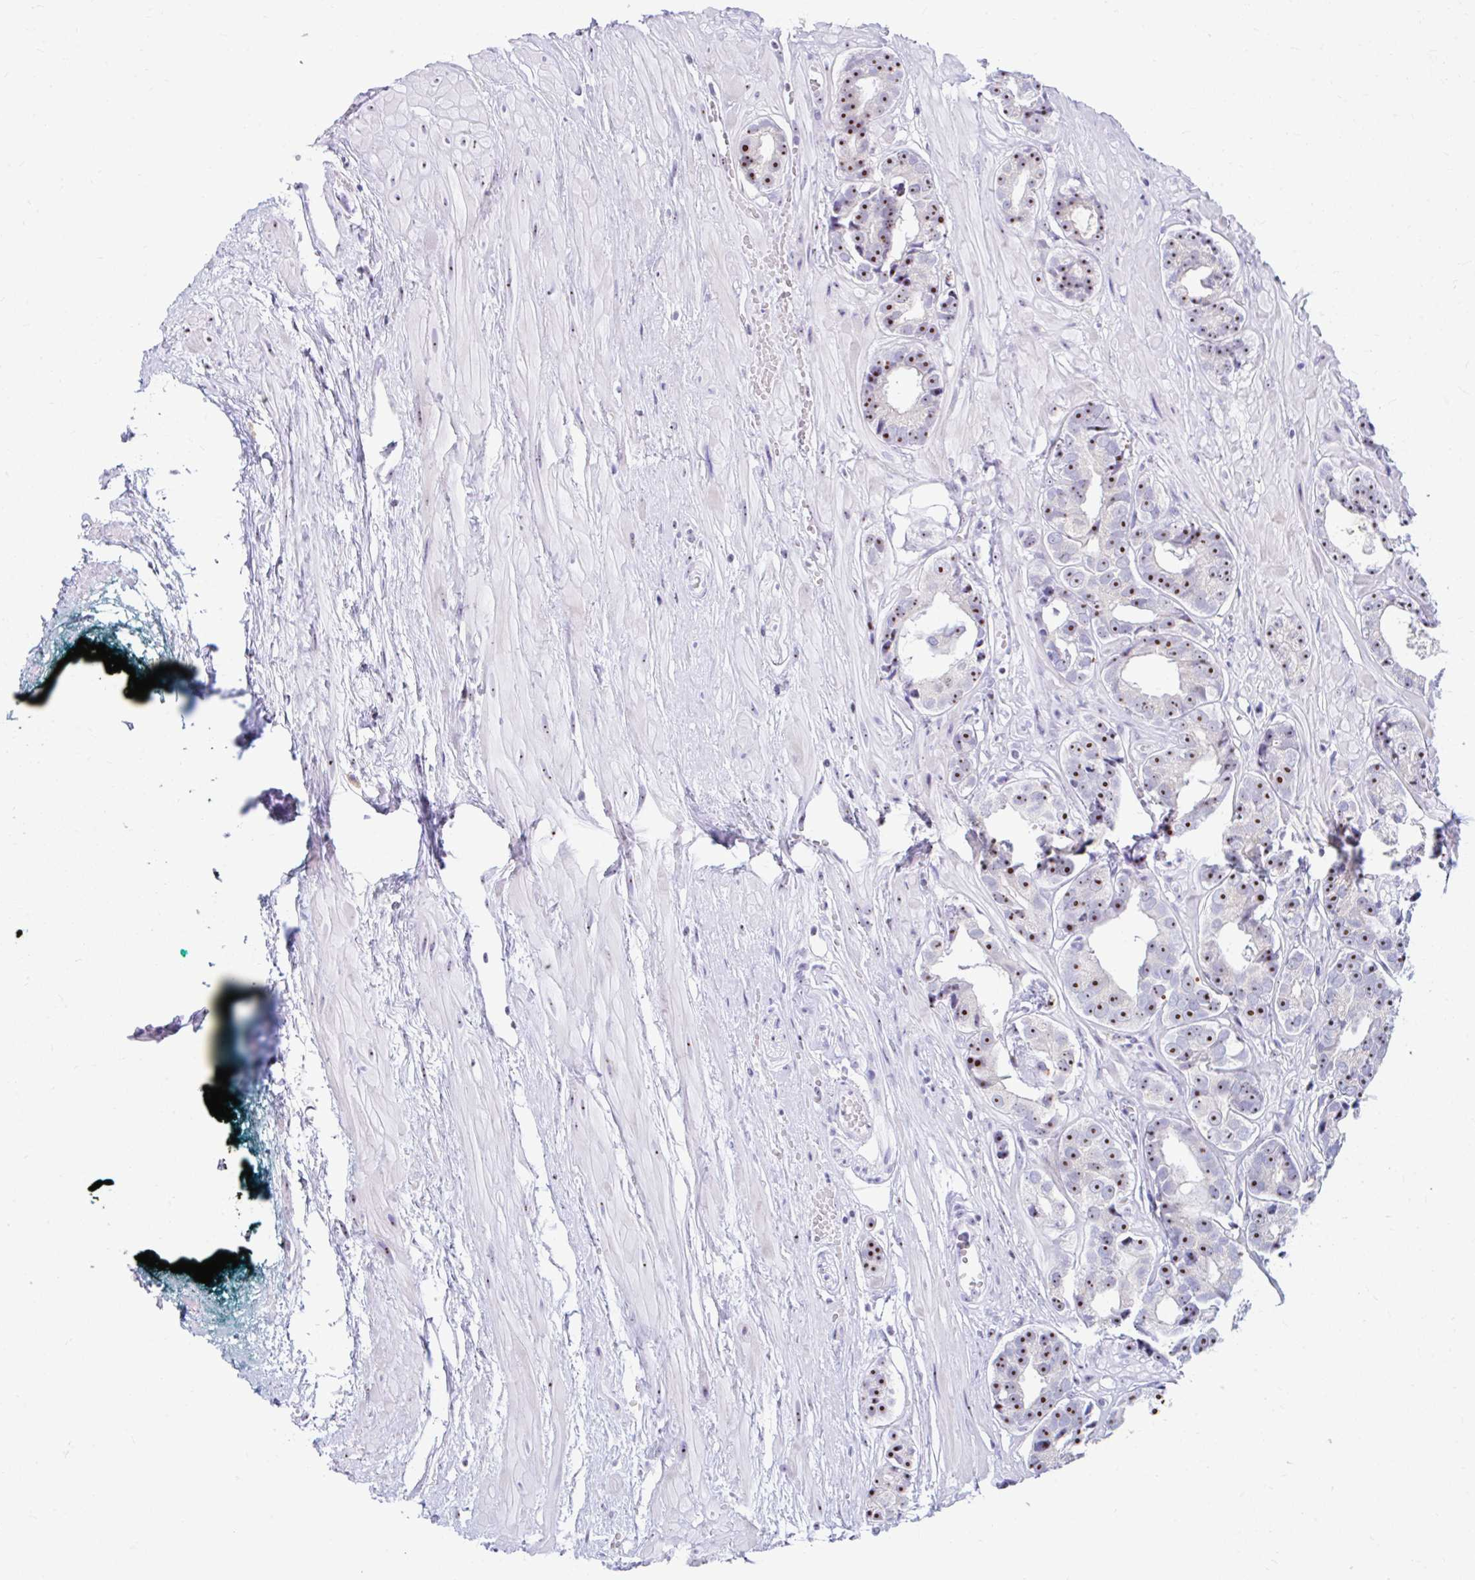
{"staining": {"intensity": "moderate", "quantity": ">75%", "location": "nuclear"}, "tissue": "prostate cancer", "cell_type": "Tumor cells", "image_type": "cancer", "snomed": [{"axis": "morphology", "description": "Adenocarcinoma, High grade"}, {"axis": "topography", "description": "Prostate"}], "caption": "Protein staining exhibits moderate nuclear staining in approximately >75% of tumor cells in high-grade adenocarcinoma (prostate).", "gene": "FTSJ3", "patient": {"sex": "male", "age": 71}}